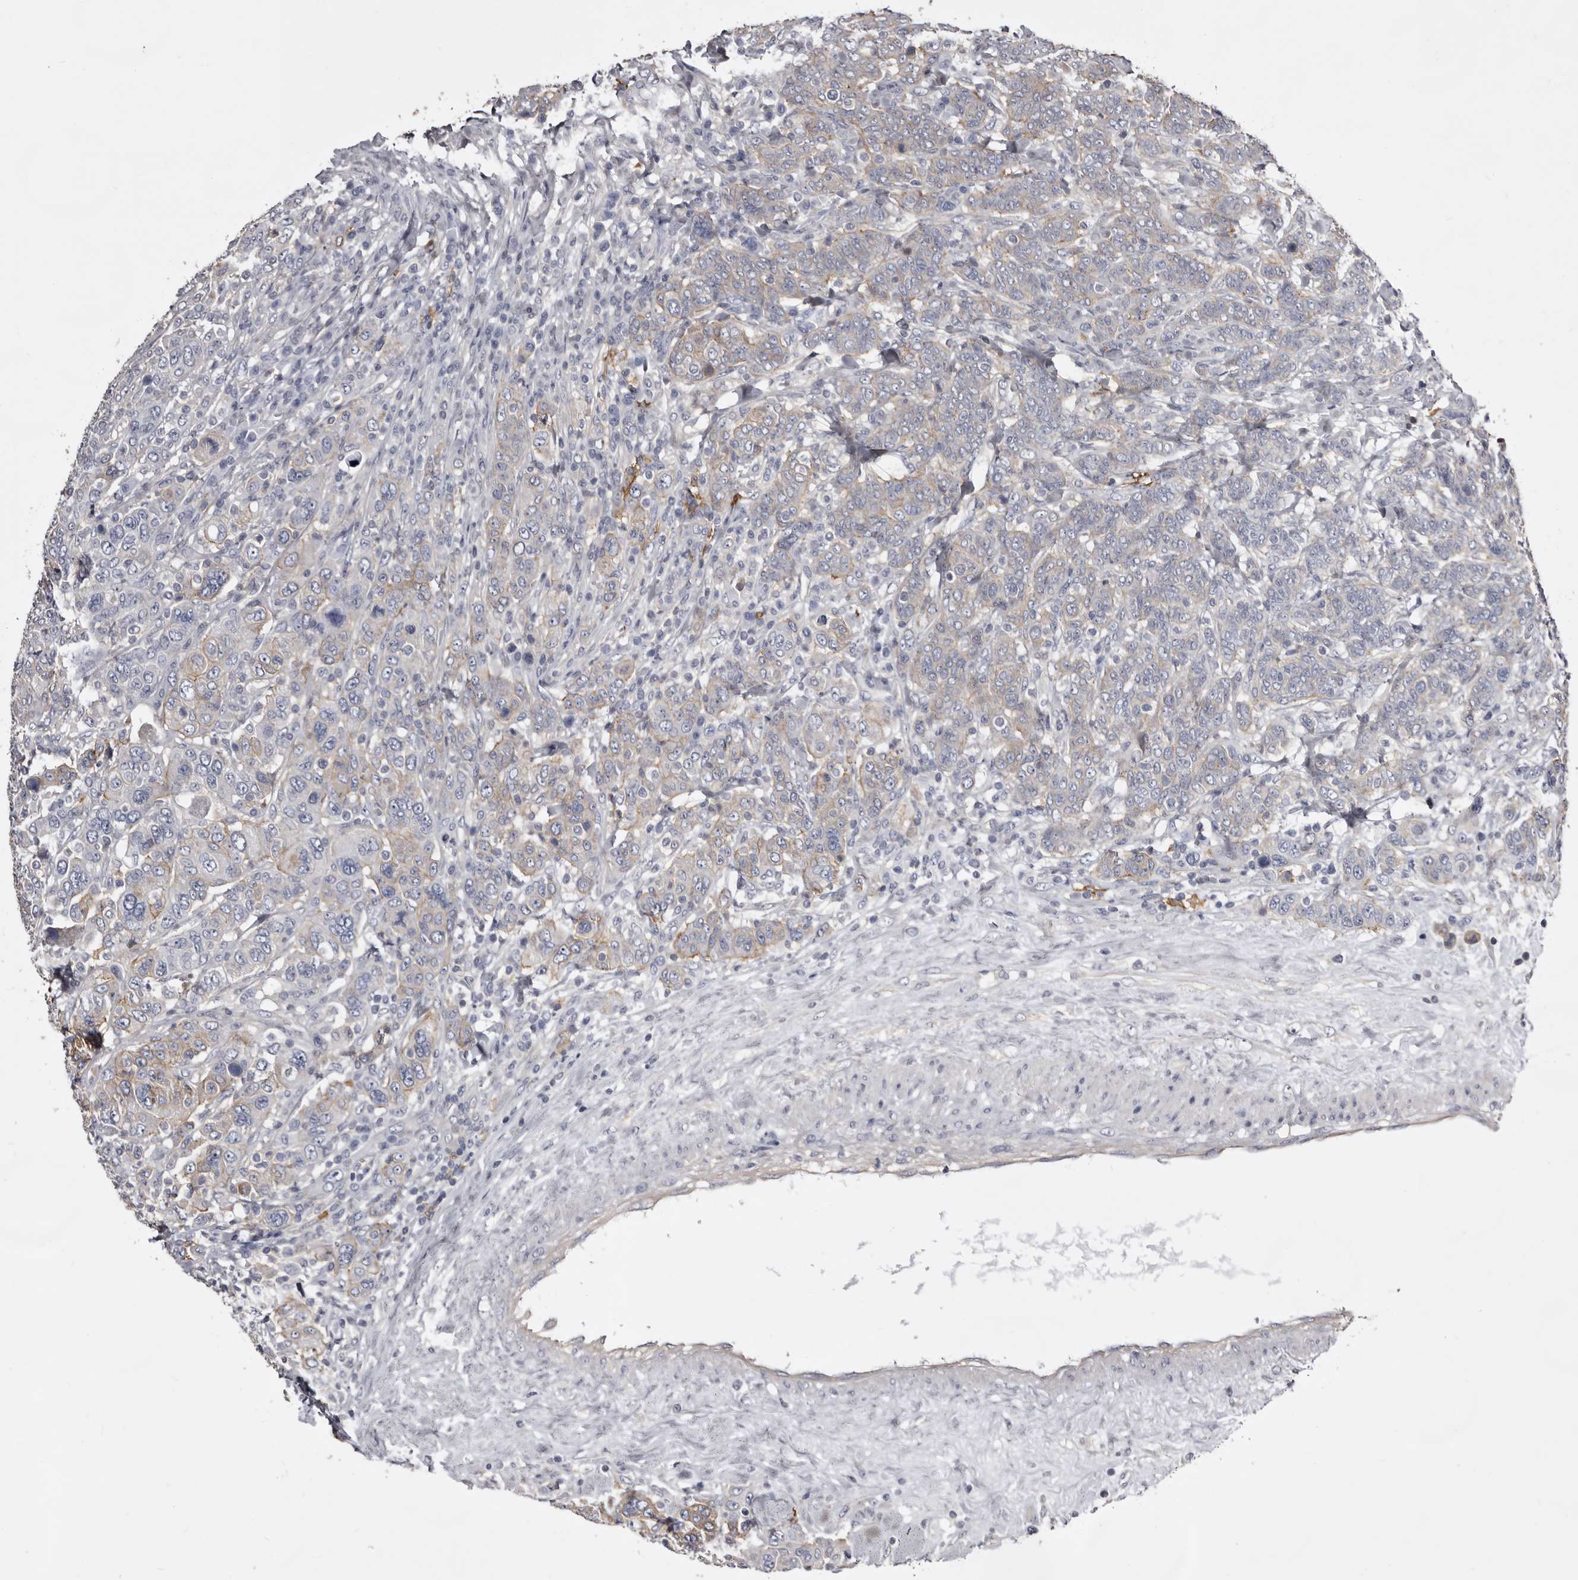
{"staining": {"intensity": "moderate", "quantity": "<25%", "location": "cytoplasmic/membranous"}, "tissue": "breast cancer", "cell_type": "Tumor cells", "image_type": "cancer", "snomed": [{"axis": "morphology", "description": "Duct carcinoma"}, {"axis": "topography", "description": "Breast"}], "caption": "Immunohistochemical staining of human breast cancer (infiltrating ductal carcinoma) displays low levels of moderate cytoplasmic/membranous staining in about <25% of tumor cells.", "gene": "LAD1", "patient": {"sex": "female", "age": 37}}